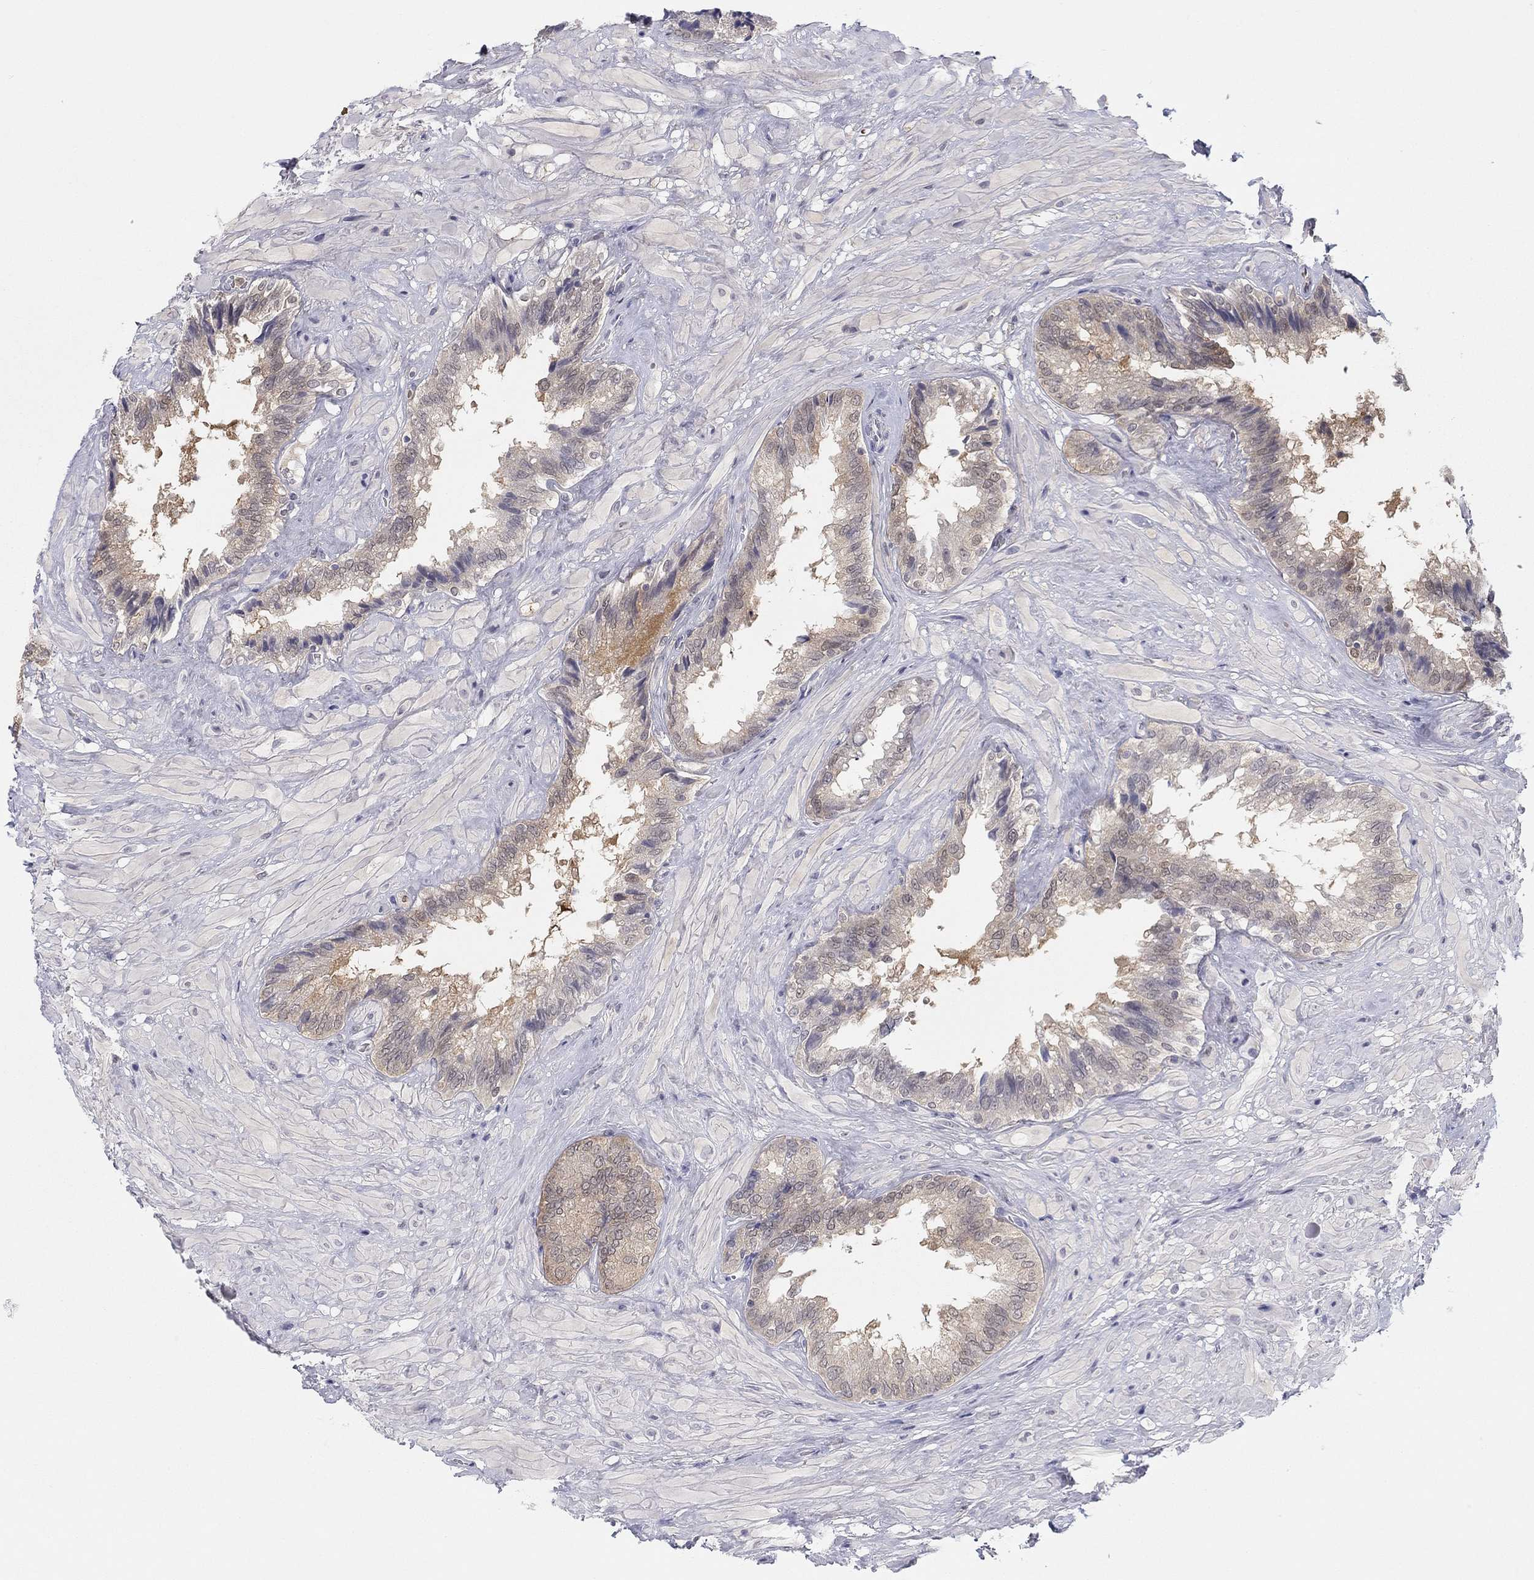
{"staining": {"intensity": "negative", "quantity": "none", "location": "none"}, "tissue": "seminal vesicle", "cell_type": "Glandular cells", "image_type": "normal", "snomed": [{"axis": "morphology", "description": "Normal tissue, NOS"}, {"axis": "topography", "description": "Seminal veicle"}], "caption": "A micrograph of human seminal vesicle is negative for staining in glandular cells. The staining was performed using DAB (3,3'-diaminobenzidine) to visualize the protein expression in brown, while the nuclei were stained in blue with hematoxylin (Magnification: 20x).", "gene": "PDXK", "patient": {"sex": "male", "age": 67}}